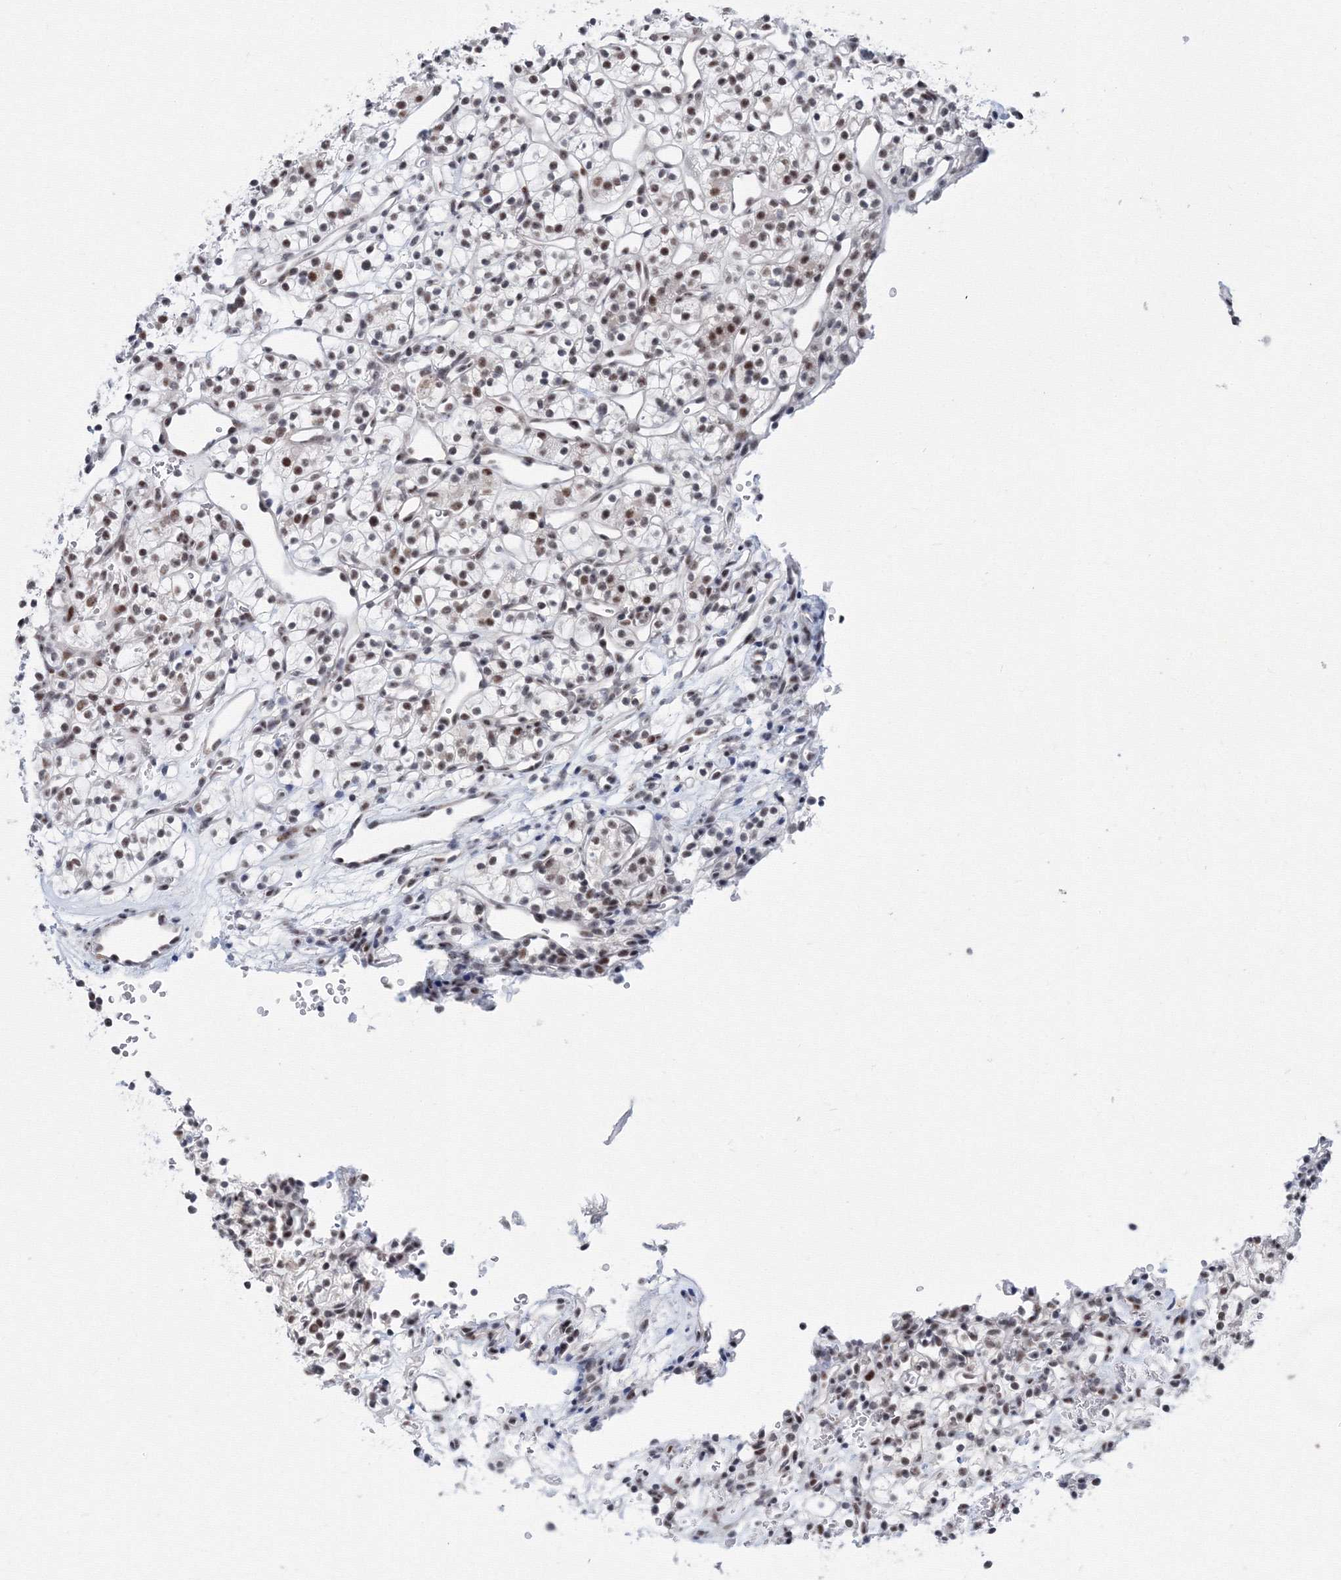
{"staining": {"intensity": "moderate", "quantity": ">75%", "location": "nuclear"}, "tissue": "renal cancer", "cell_type": "Tumor cells", "image_type": "cancer", "snomed": [{"axis": "morphology", "description": "Adenocarcinoma, NOS"}, {"axis": "topography", "description": "Kidney"}], "caption": "Brown immunohistochemical staining in renal cancer reveals moderate nuclear staining in approximately >75% of tumor cells.", "gene": "SF3B6", "patient": {"sex": "female", "age": 57}}